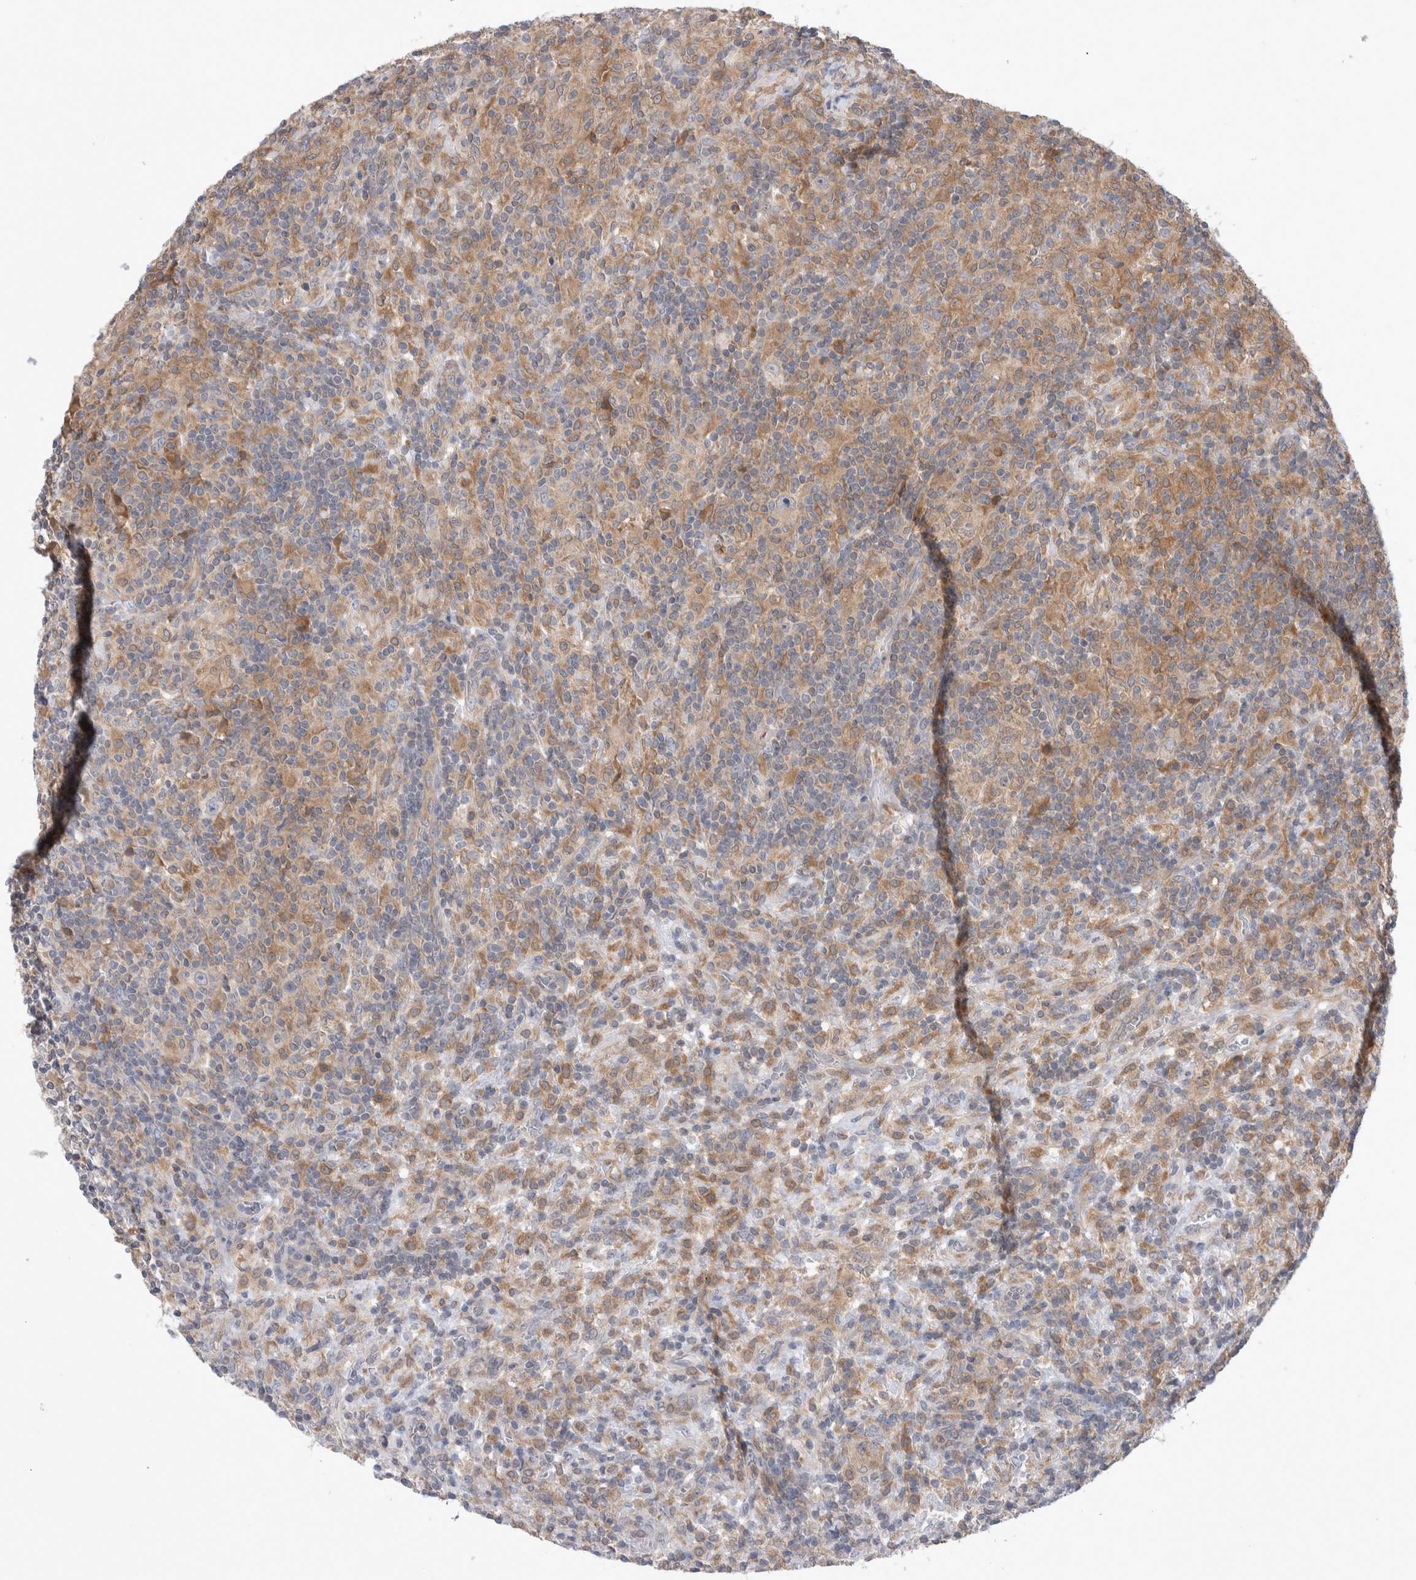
{"staining": {"intensity": "moderate", "quantity": "<25%", "location": "cytoplasmic/membranous"}, "tissue": "lymphoma", "cell_type": "Tumor cells", "image_type": "cancer", "snomed": [{"axis": "morphology", "description": "Hodgkin's disease, NOS"}, {"axis": "topography", "description": "Lymph node"}], "caption": "Immunohistochemistry (IHC) staining of Hodgkin's disease, which demonstrates low levels of moderate cytoplasmic/membranous positivity in about <25% of tumor cells indicating moderate cytoplasmic/membranous protein expression. The staining was performed using DAB (3,3'-diaminobenzidine) (brown) for protein detection and nuclei were counterstained in hematoxylin (blue).", "gene": "HTATIP2", "patient": {"sex": "male", "age": 70}}